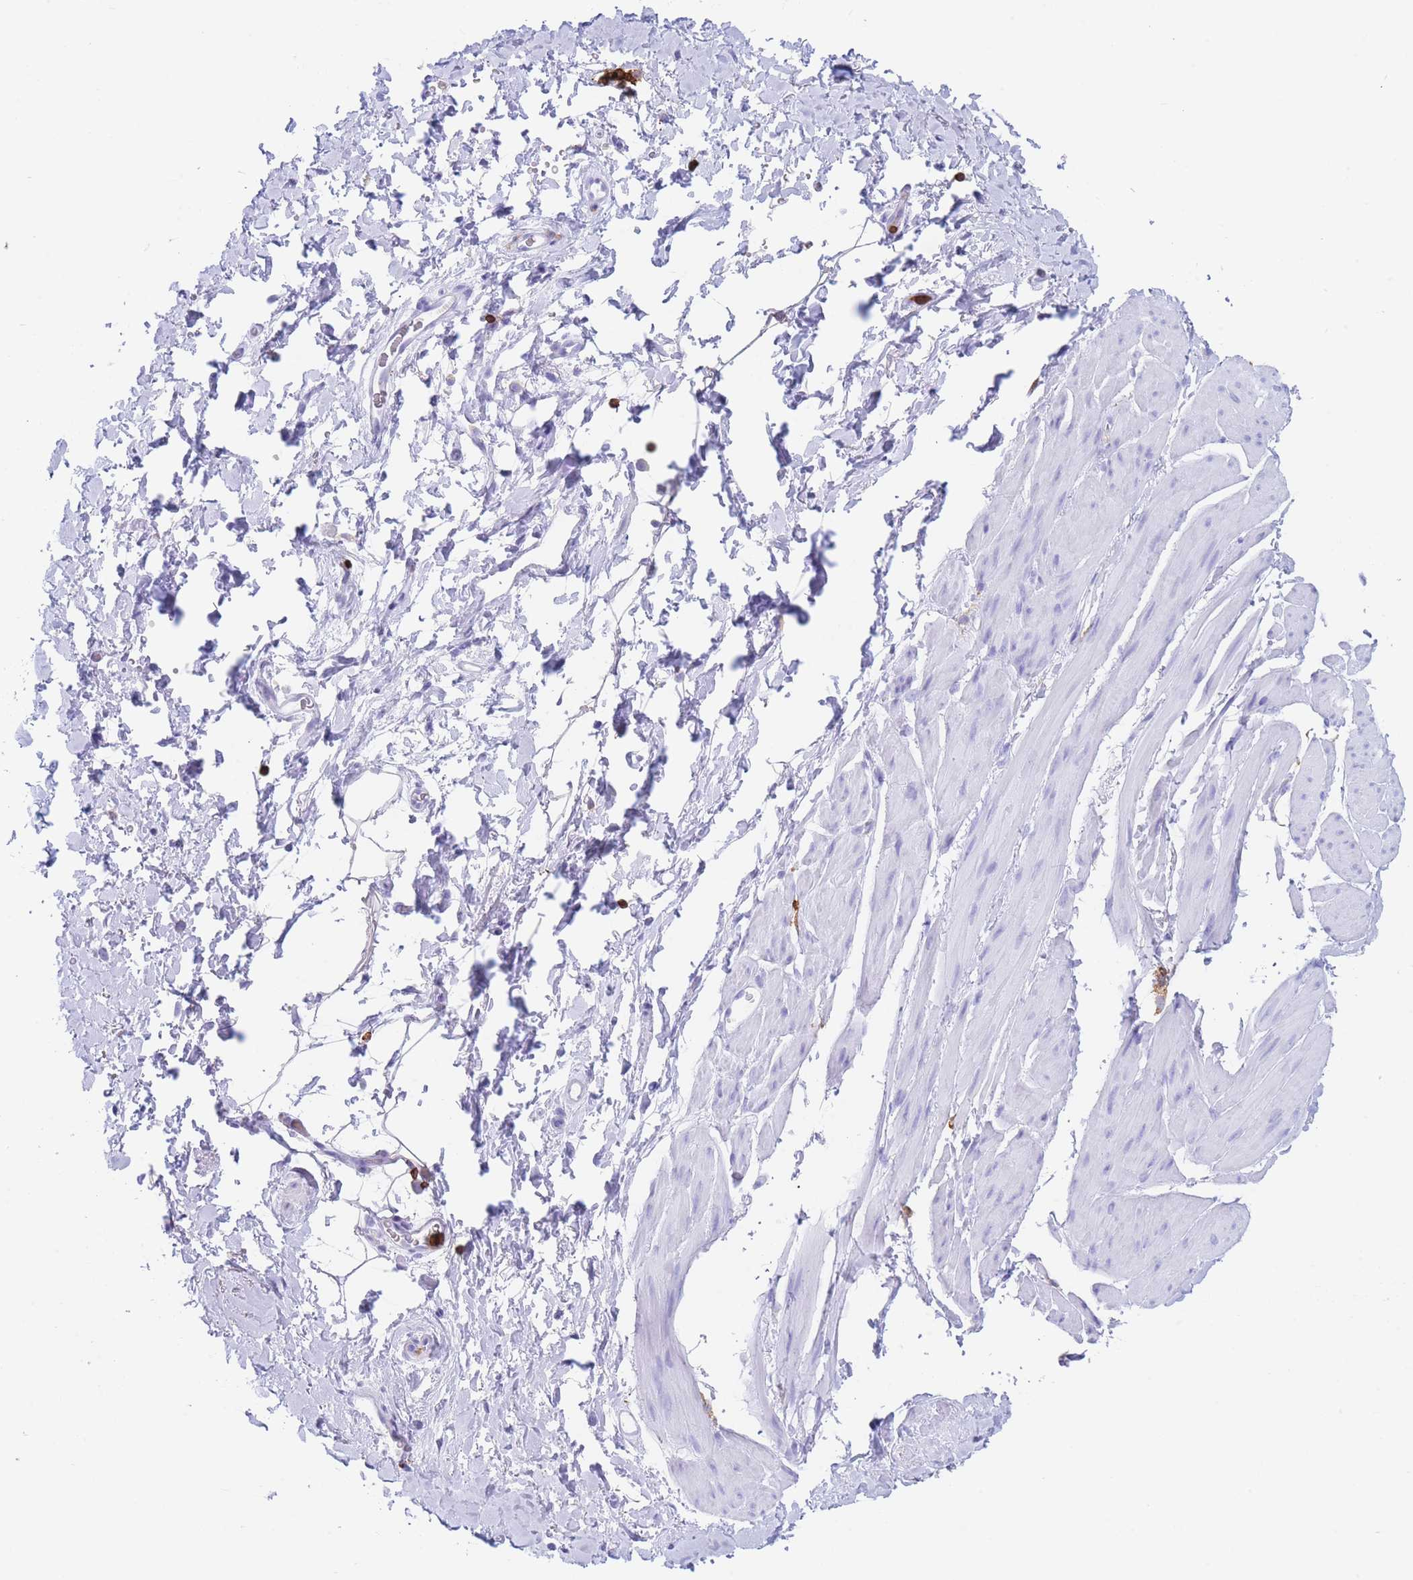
{"staining": {"intensity": "negative", "quantity": "none", "location": "none"}, "tissue": "smooth muscle", "cell_type": "Smooth muscle cells", "image_type": "normal", "snomed": [{"axis": "morphology", "description": "Normal tissue, NOS"}, {"axis": "topography", "description": "Smooth muscle"}, {"axis": "topography", "description": "Peripheral nerve tissue"}], "caption": "This is a histopathology image of immunohistochemistry (IHC) staining of benign smooth muscle, which shows no positivity in smooth muscle cells.", "gene": "CORO1A", "patient": {"sex": "male", "age": 69}}